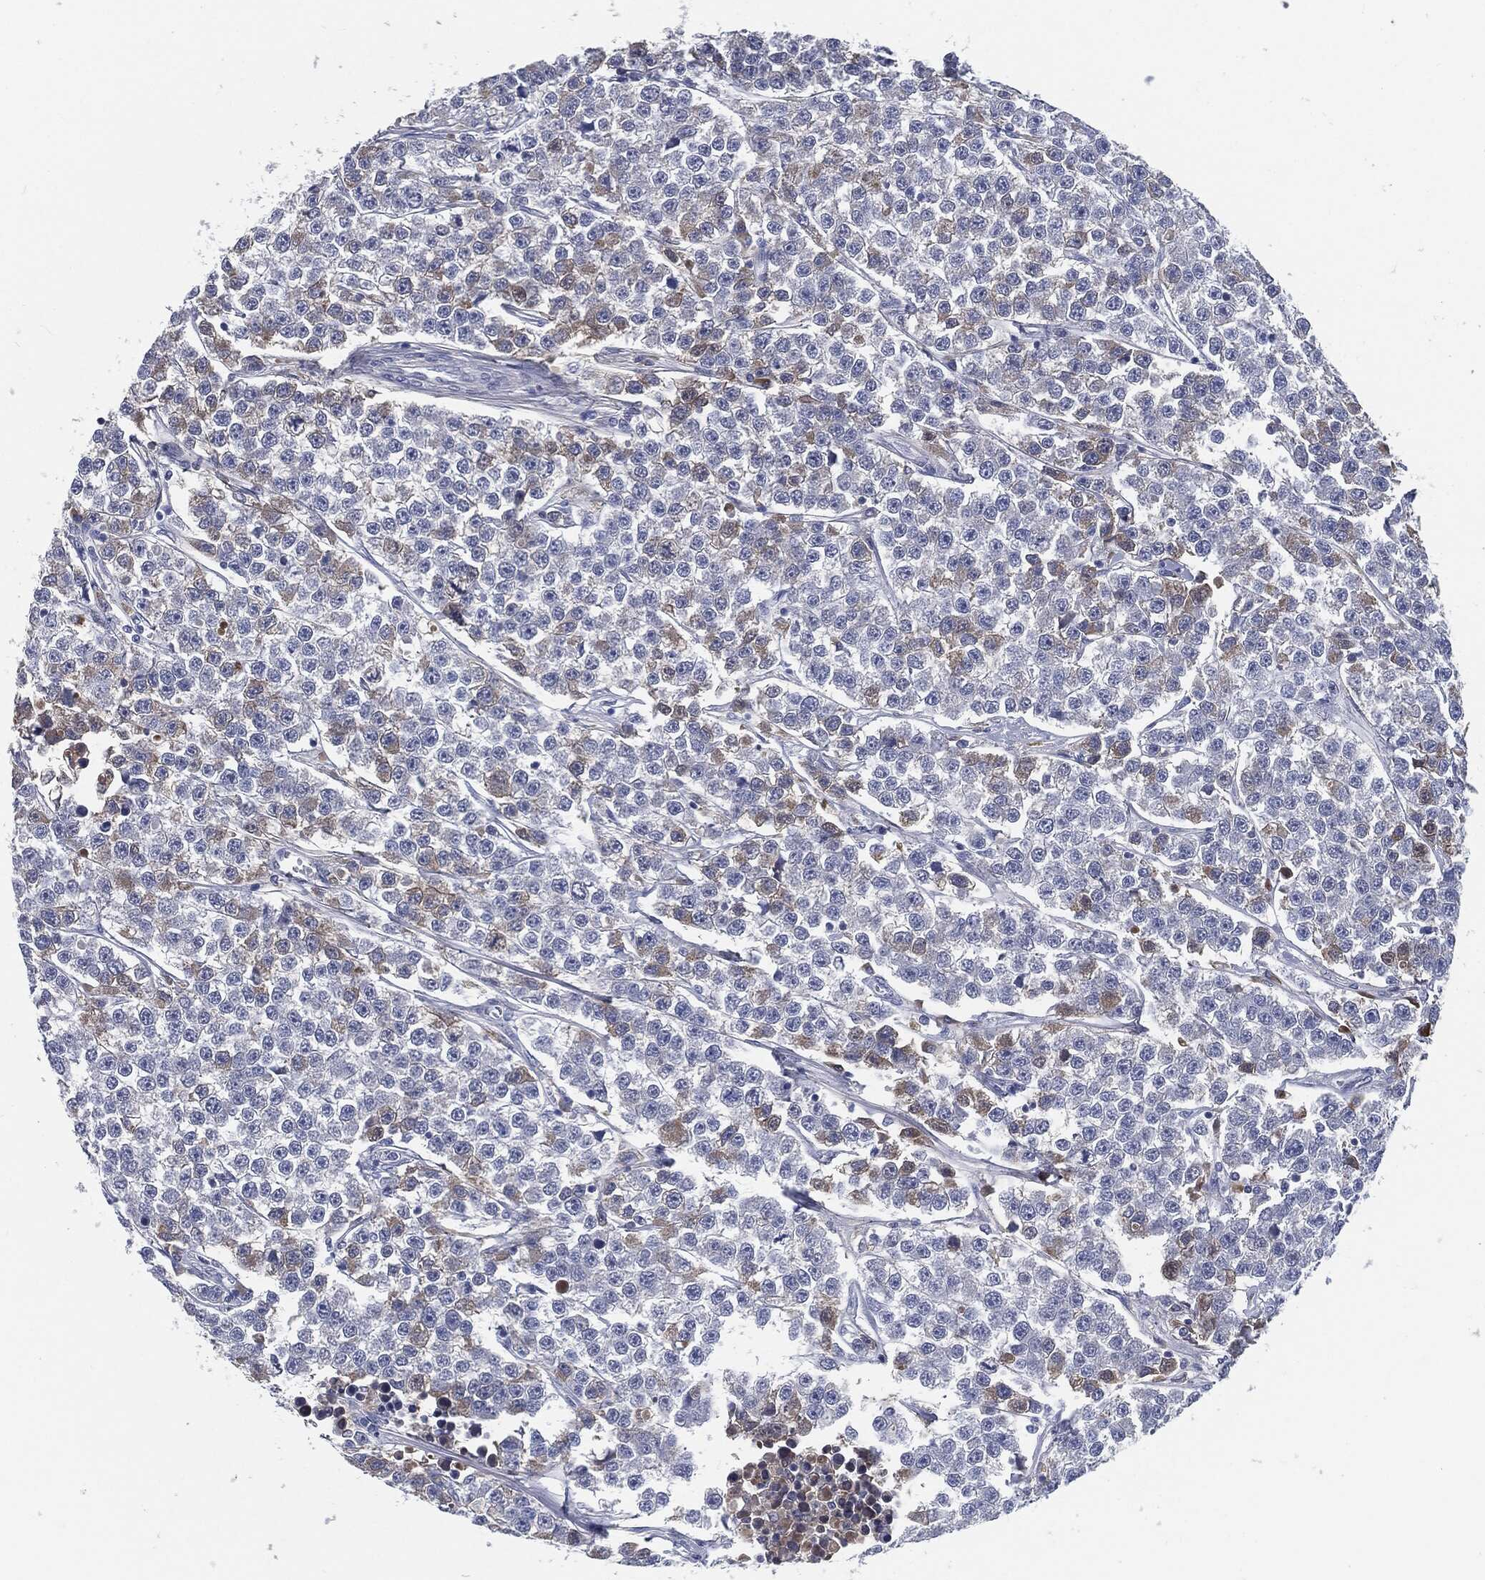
{"staining": {"intensity": "weak", "quantity": "<25%", "location": "cytoplasmic/membranous"}, "tissue": "testis cancer", "cell_type": "Tumor cells", "image_type": "cancer", "snomed": [{"axis": "morphology", "description": "Seminoma, NOS"}, {"axis": "topography", "description": "Testis"}], "caption": "There is no significant positivity in tumor cells of testis seminoma.", "gene": "MST1", "patient": {"sex": "male", "age": 59}}